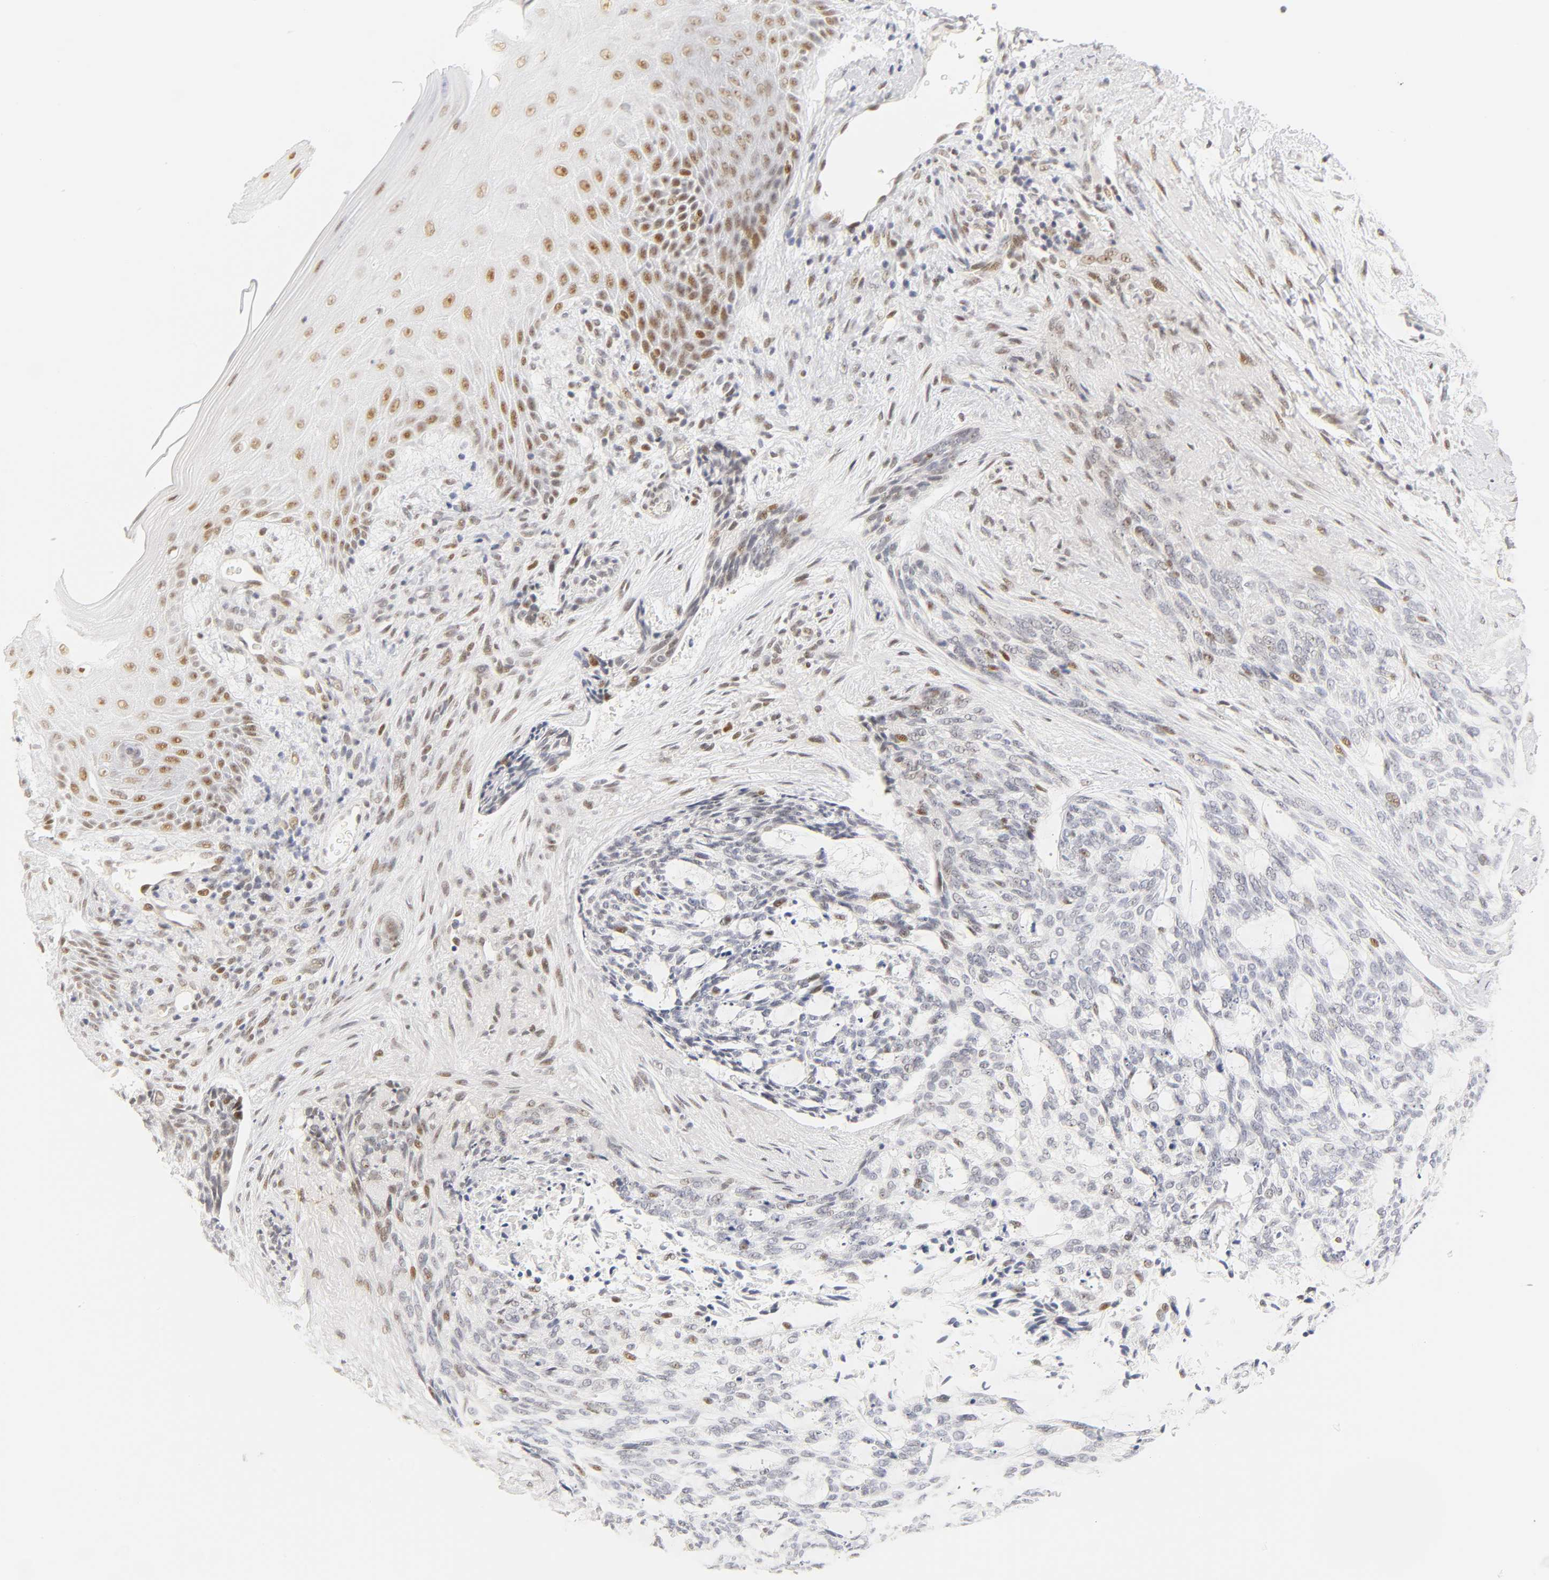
{"staining": {"intensity": "weak", "quantity": "<25%", "location": "nuclear"}, "tissue": "skin cancer", "cell_type": "Tumor cells", "image_type": "cancer", "snomed": [{"axis": "morphology", "description": "Normal tissue, NOS"}, {"axis": "morphology", "description": "Basal cell carcinoma"}, {"axis": "topography", "description": "Skin"}], "caption": "Skin cancer was stained to show a protein in brown. There is no significant positivity in tumor cells.", "gene": "MNAT1", "patient": {"sex": "female", "age": 71}}